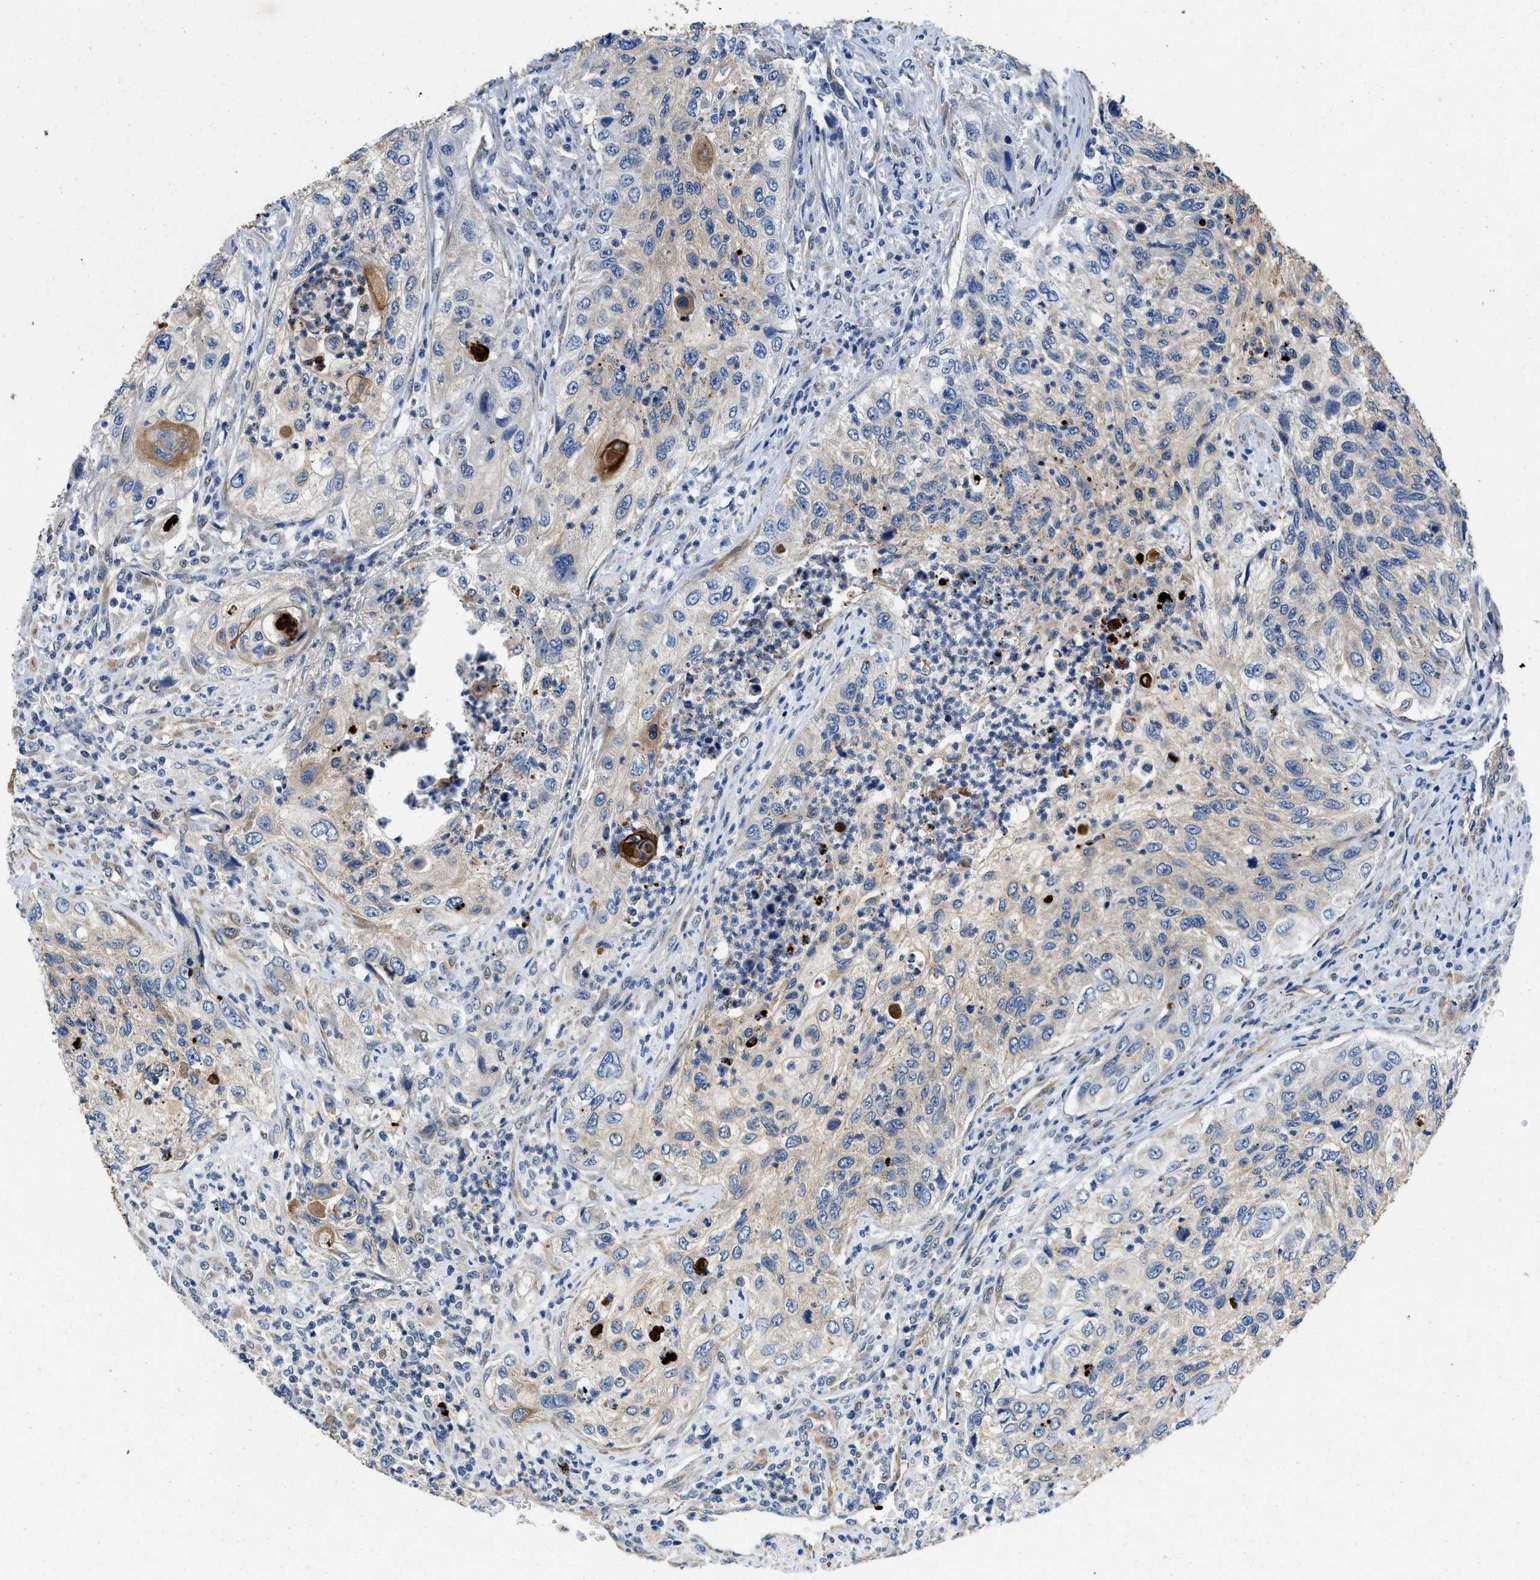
{"staining": {"intensity": "weak", "quantity": "<25%", "location": "cytoplasmic/membranous"}, "tissue": "urothelial cancer", "cell_type": "Tumor cells", "image_type": "cancer", "snomed": [{"axis": "morphology", "description": "Urothelial carcinoma, High grade"}, {"axis": "topography", "description": "Urinary bladder"}], "caption": "Urothelial cancer stained for a protein using immunohistochemistry (IHC) exhibits no positivity tumor cells.", "gene": "RAPH1", "patient": {"sex": "female", "age": 60}}